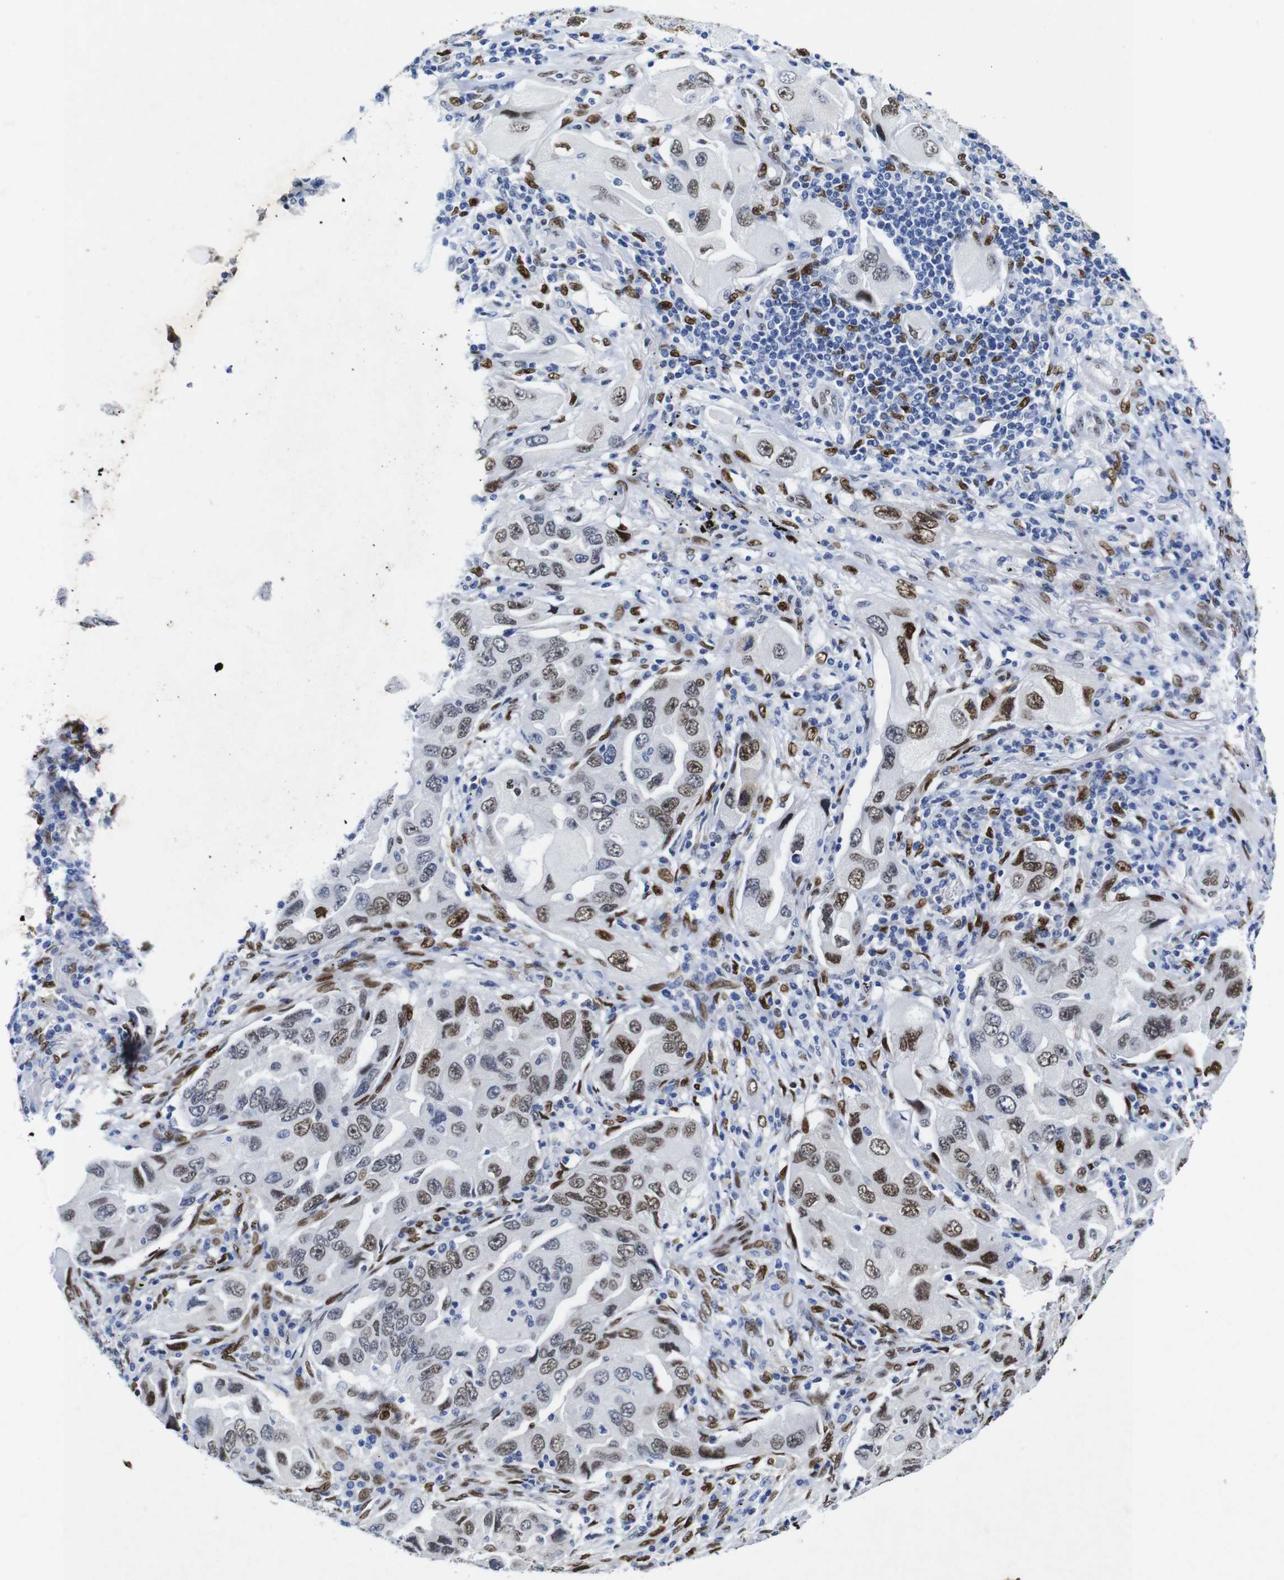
{"staining": {"intensity": "moderate", "quantity": ">75%", "location": "nuclear"}, "tissue": "lung cancer", "cell_type": "Tumor cells", "image_type": "cancer", "snomed": [{"axis": "morphology", "description": "Adenocarcinoma, NOS"}, {"axis": "topography", "description": "Lung"}], "caption": "Human lung cancer stained with a brown dye displays moderate nuclear positive expression in about >75% of tumor cells.", "gene": "FOSL2", "patient": {"sex": "female", "age": 65}}